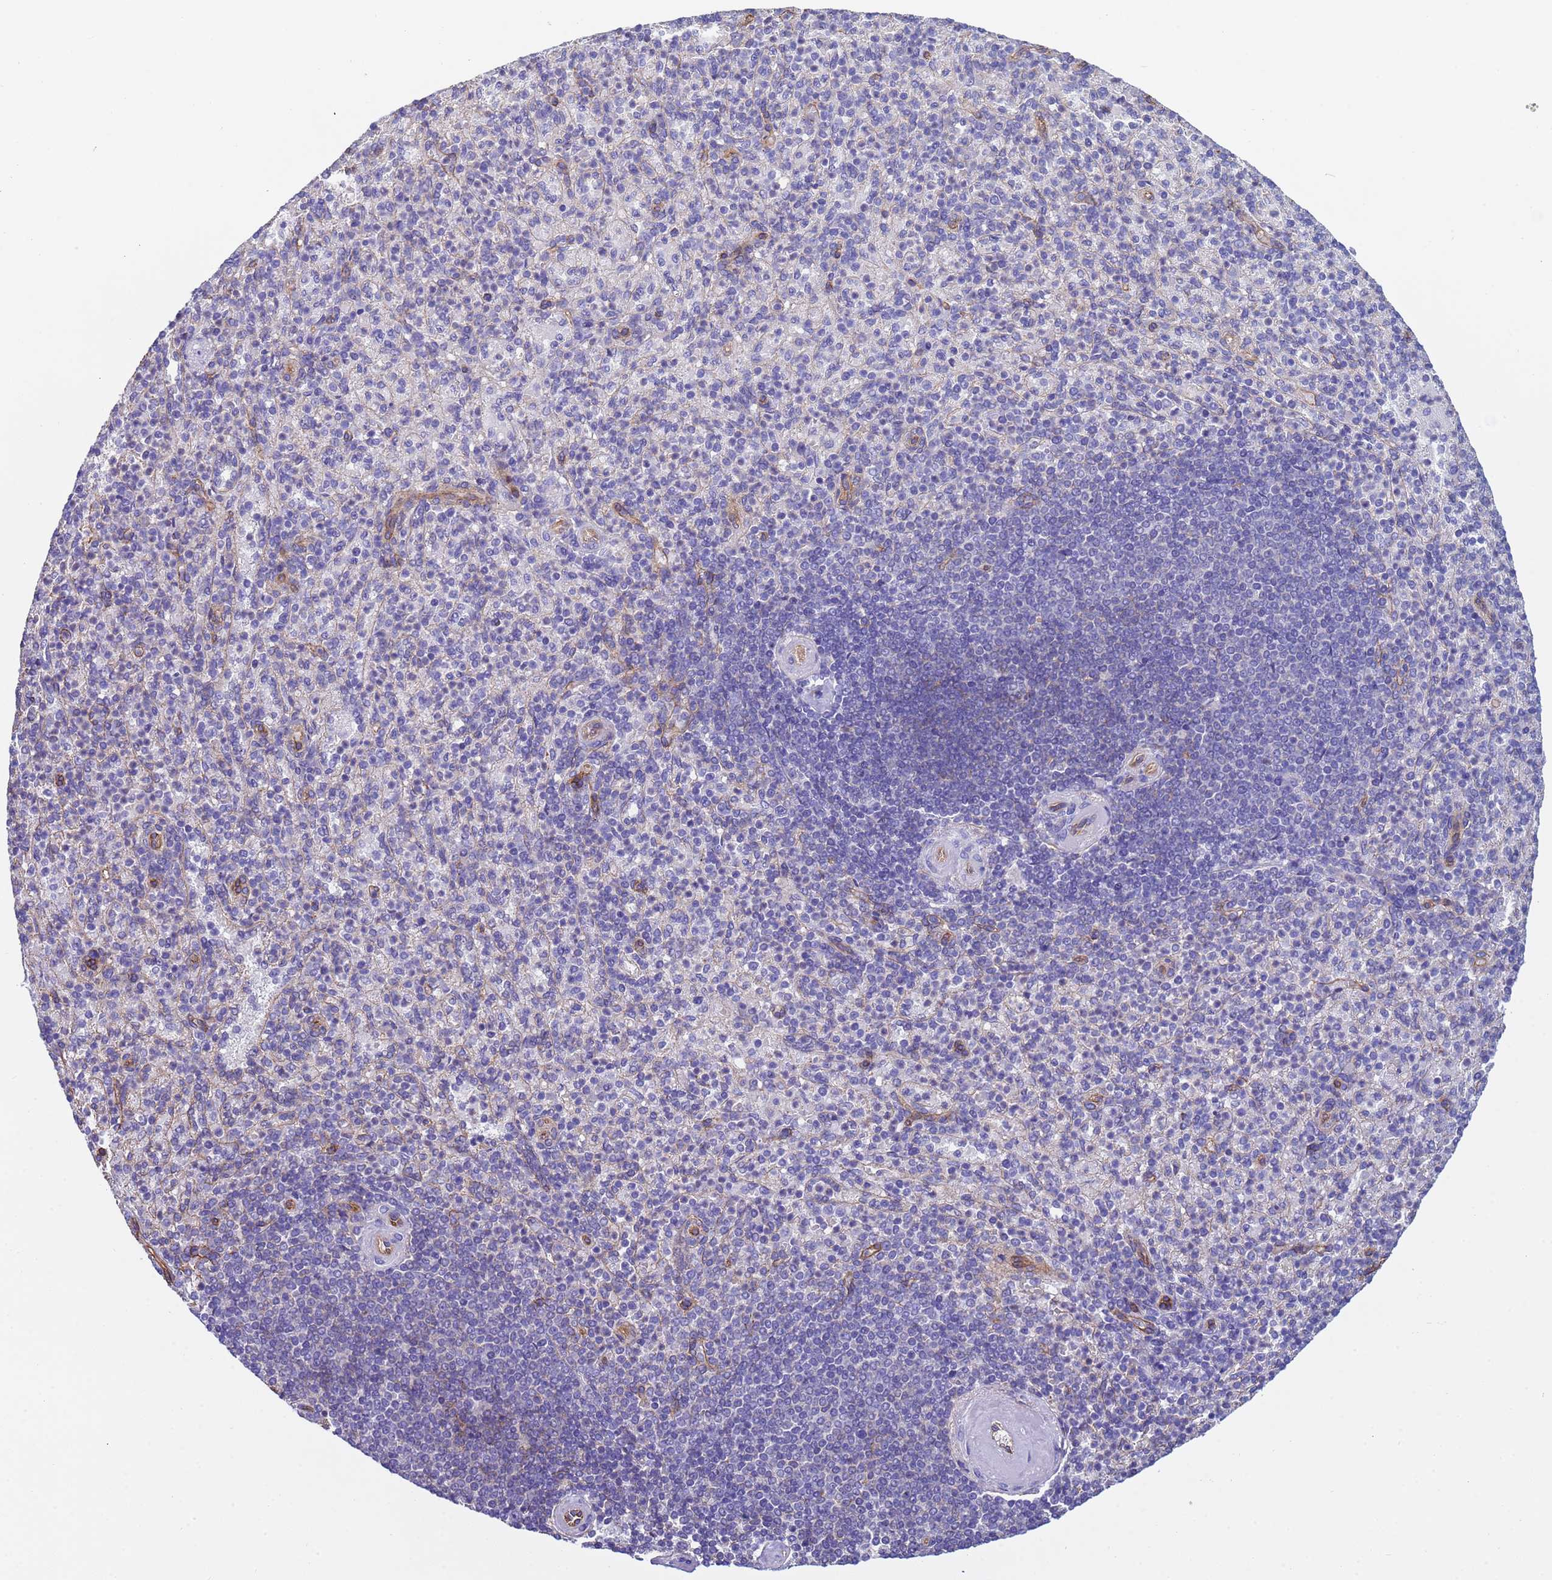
{"staining": {"intensity": "negative", "quantity": "none", "location": "none"}, "tissue": "spleen", "cell_type": "Cells in red pulp", "image_type": "normal", "snomed": [{"axis": "morphology", "description": "Normal tissue, NOS"}, {"axis": "topography", "description": "Spleen"}], "caption": "Immunohistochemistry of benign spleen exhibits no expression in cells in red pulp. Brightfield microscopy of immunohistochemistry stained with DAB (3,3'-diaminobenzidine) (brown) and hematoxylin (blue), captured at high magnification.", "gene": "ZNF248", "patient": {"sex": "female", "age": 74}}